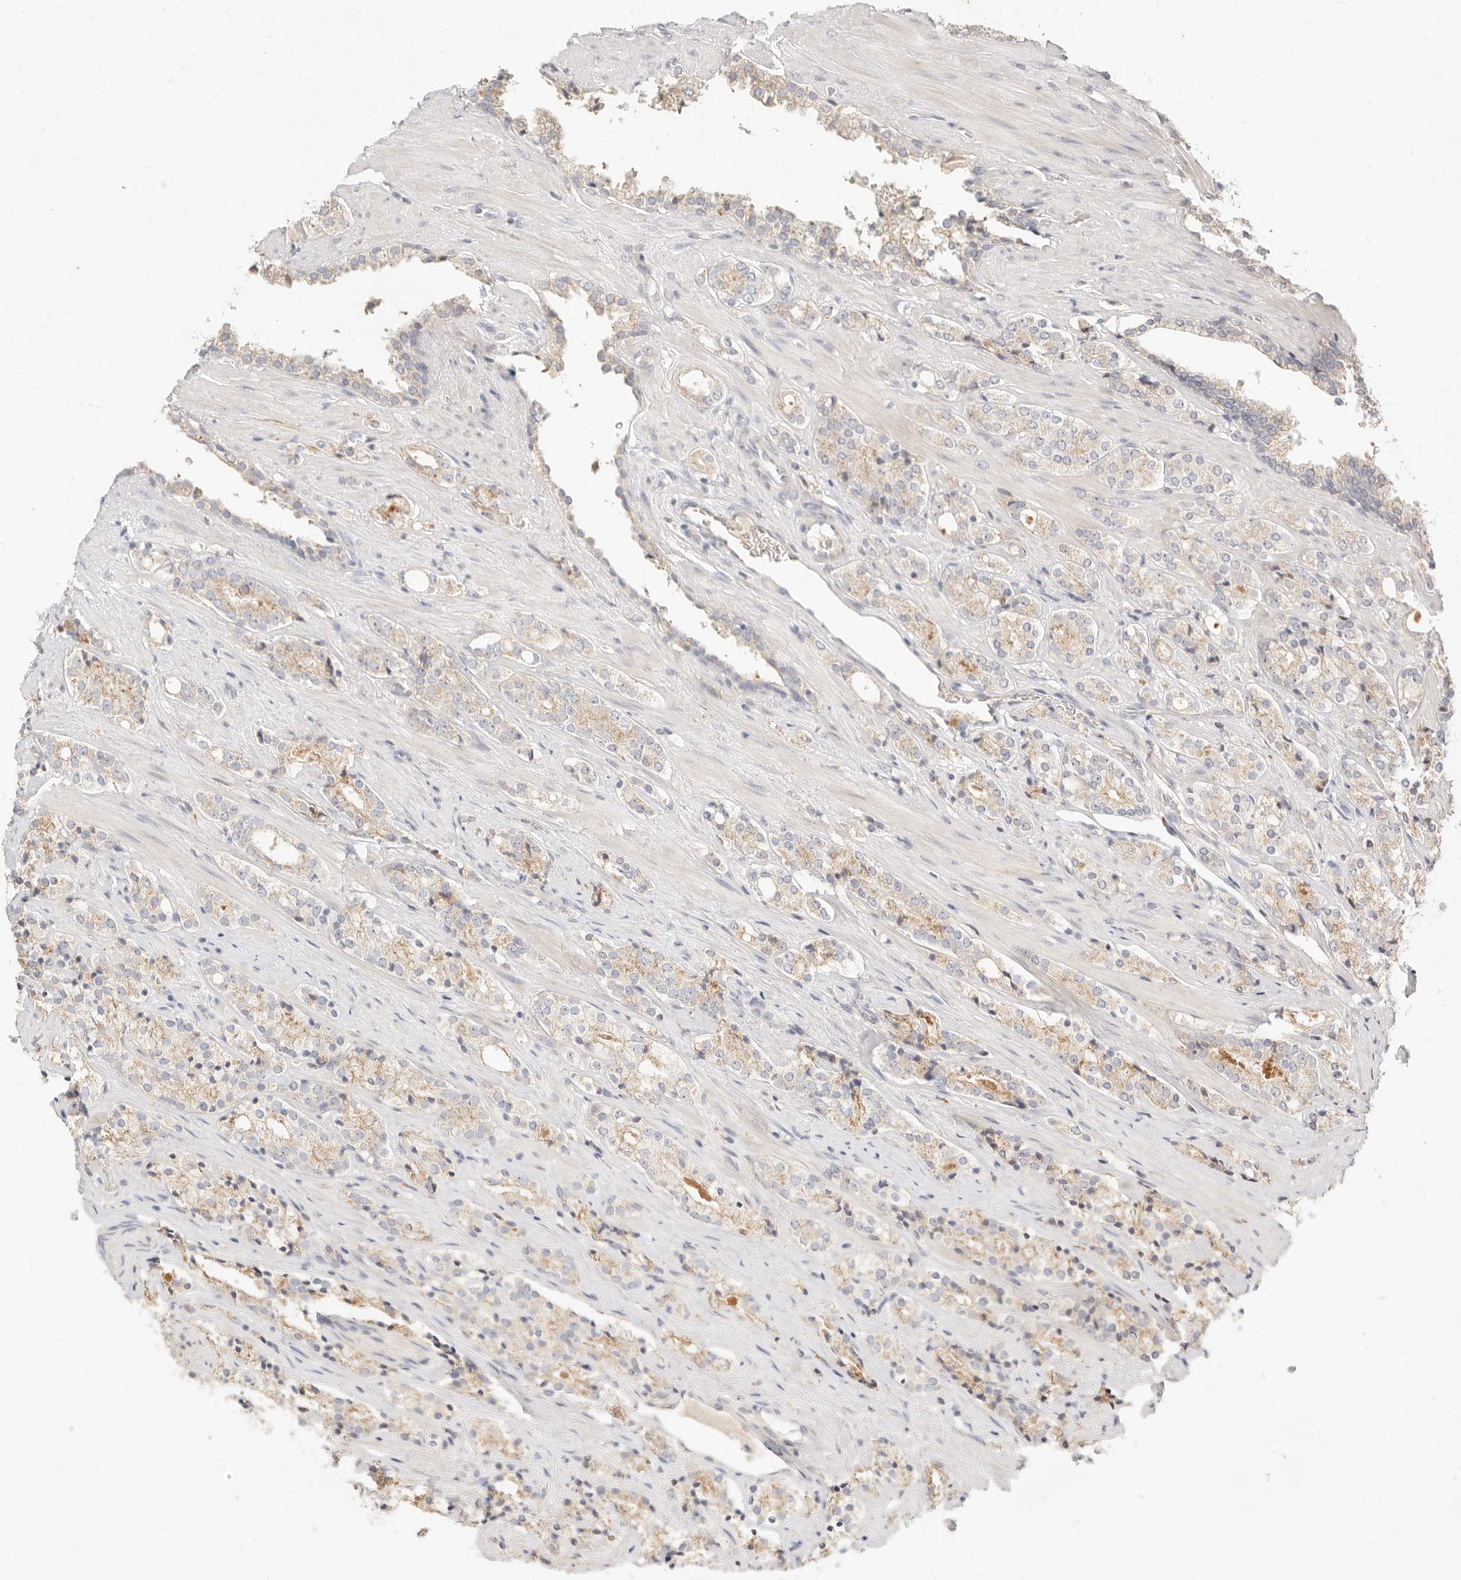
{"staining": {"intensity": "weak", "quantity": ">75%", "location": "cytoplasmic/membranous"}, "tissue": "prostate cancer", "cell_type": "Tumor cells", "image_type": "cancer", "snomed": [{"axis": "morphology", "description": "Adenocarcinoma, High grade"}, {"axis": "topography", "description": "Prostate"}], "caption": "Immunohistochemistry (IHC) of human prostate high-grade adenocarcinoma exhibits low levels of weak cytoplasmic/membranous staining in approximately >75% of tumor cells.", "gene": "ACOX1", "patient": {"sex": "male", "age": 71}}